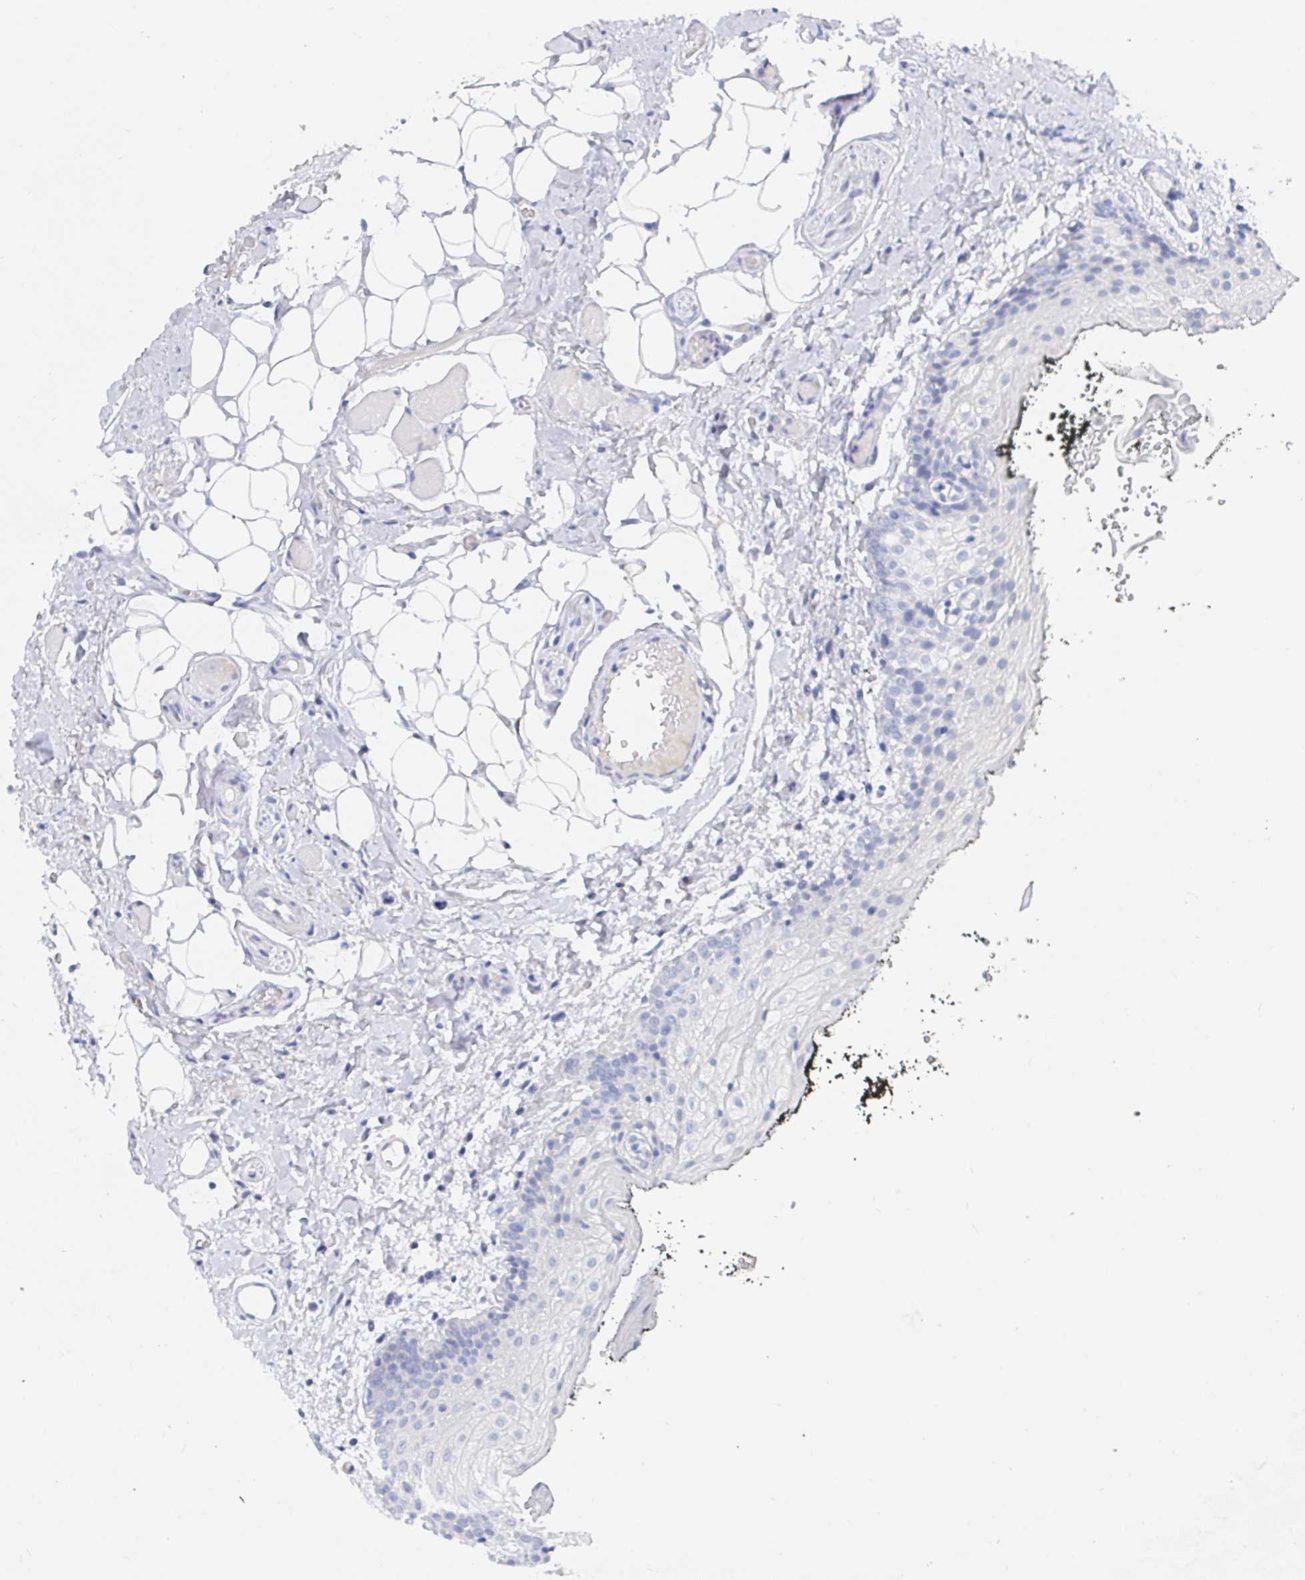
{"staining": {"intensity": "negative", "quantity": "none", "location": "none"}, "tissue": "oral mucosa", "cell_type": "Squamous epithelial cells", "image_type": "normal", "snomed": [{"axis": "morphology", "description": "Normal tissue, NOS"}, {"axis": "morphology", "description": "Squamous cell carcinoma, NOS"}, {"axis": "topography", "description": "Oral tissue"}, {"axis": "topography", "description": "Head-Neck"}], "caption": "A high-resolution histopathology image shows immunohistochemistry (IHC) staining of benign oral mucosa, which demonstrates no significant positivity in squamous epithelial cells. (Brightfield microscopy of DAB IHC at high magnification).", "gene": "ZNF100", "patient": {"sex": "male", "age": 58}}